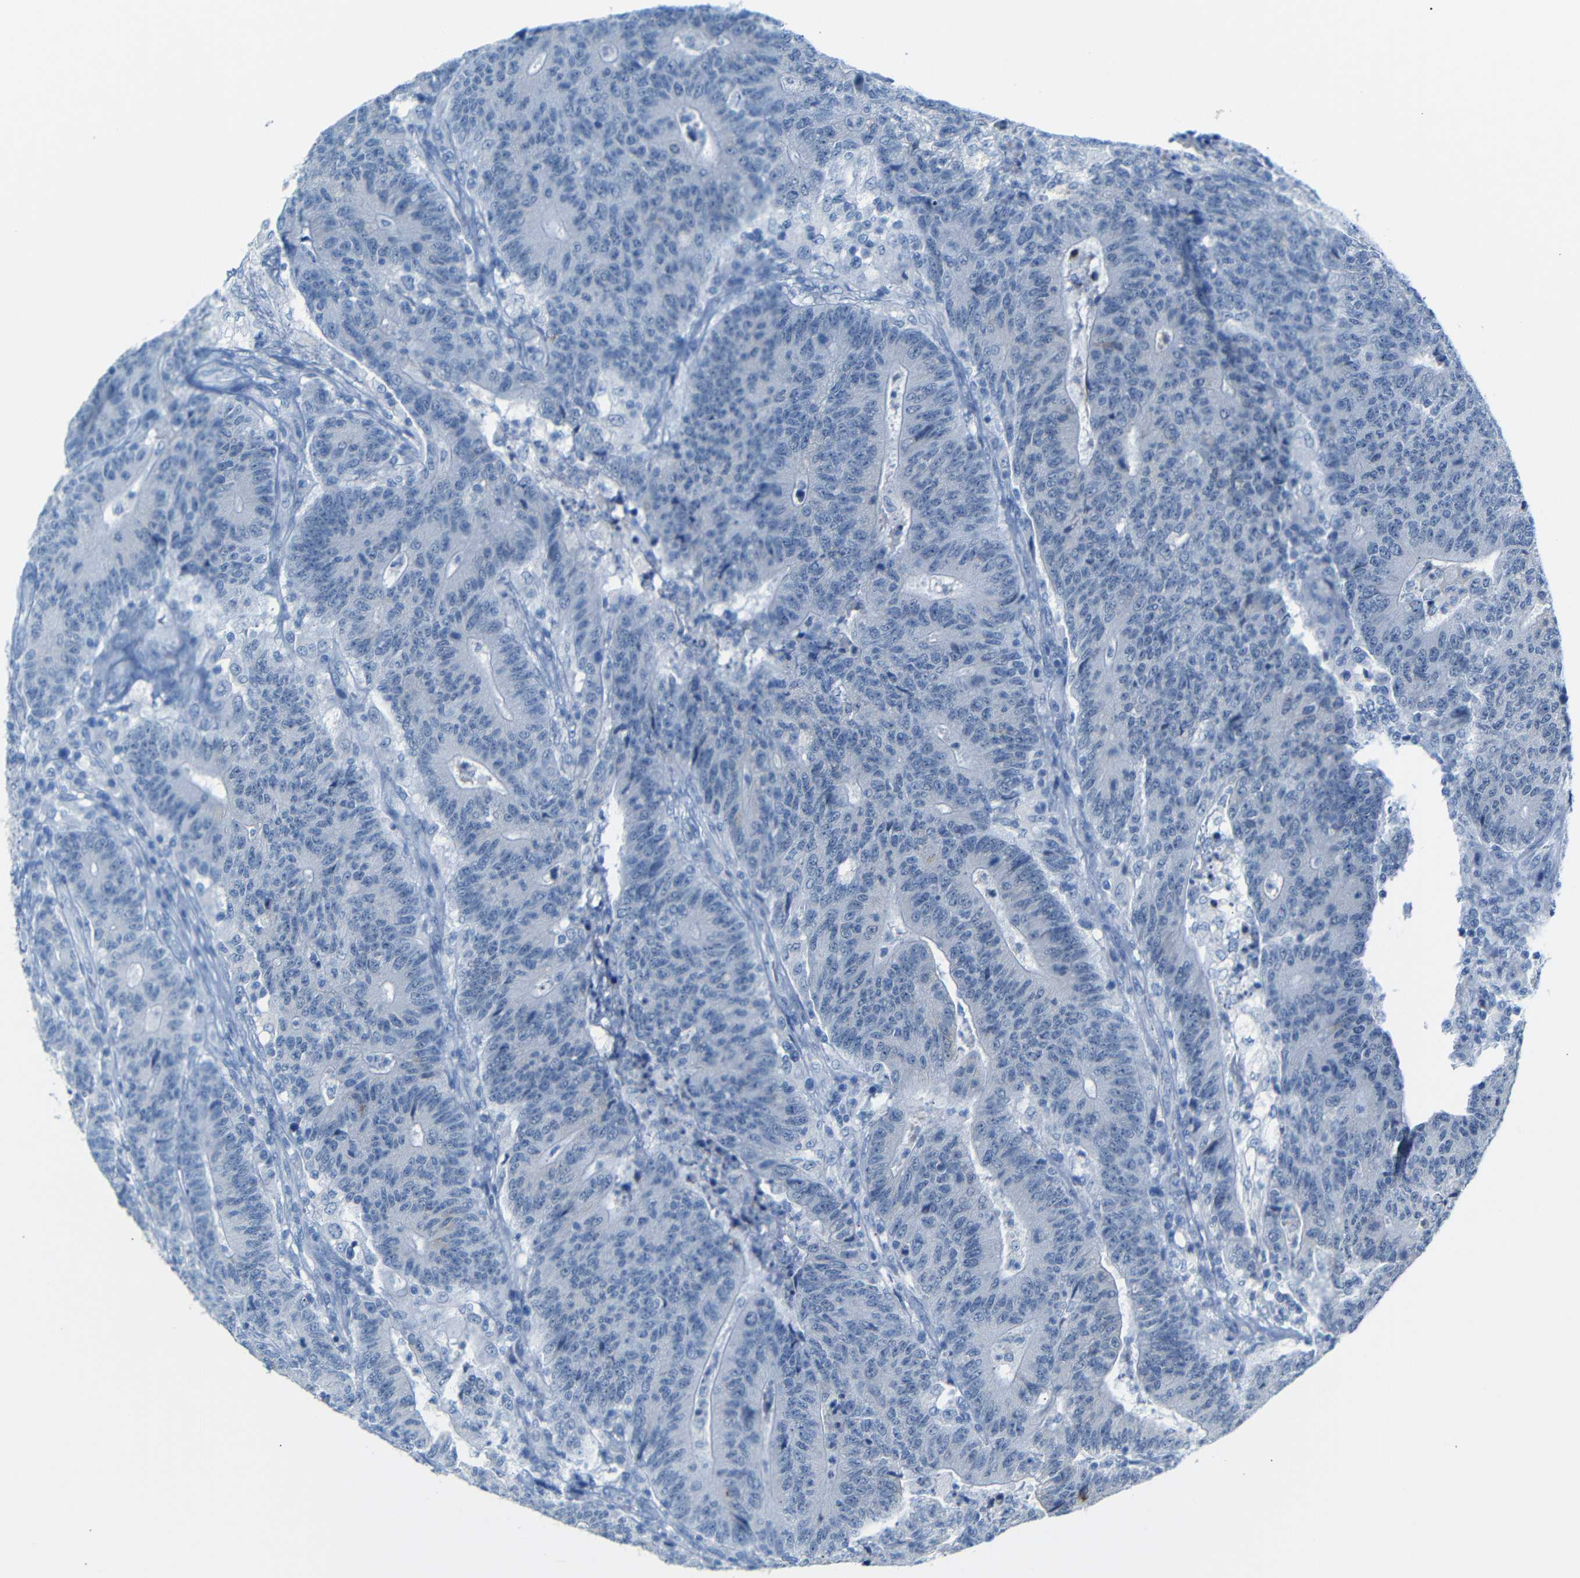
{"staining": {"intensity": "negative", "quantity": "none", "location": "none"}, "tissue": "colorectal cancer", "cell_type": "Tumor cells", "image_type": "cancer", "snomed": [{"axis": "morphology", "description": "Normal tissue, NOS"}, {"axis": "morphology", "description": "Adenocarcinoma, NOS"}, {"axis": "topography", "description": "Colon"}], "caption": "Immunohistochemical staining of human colorectal cancer (adenocarcinoma) reveals no significant staining in tumor cells.", "gene": "DYNAP", "patient": {"sex": "female", "age": 75}}